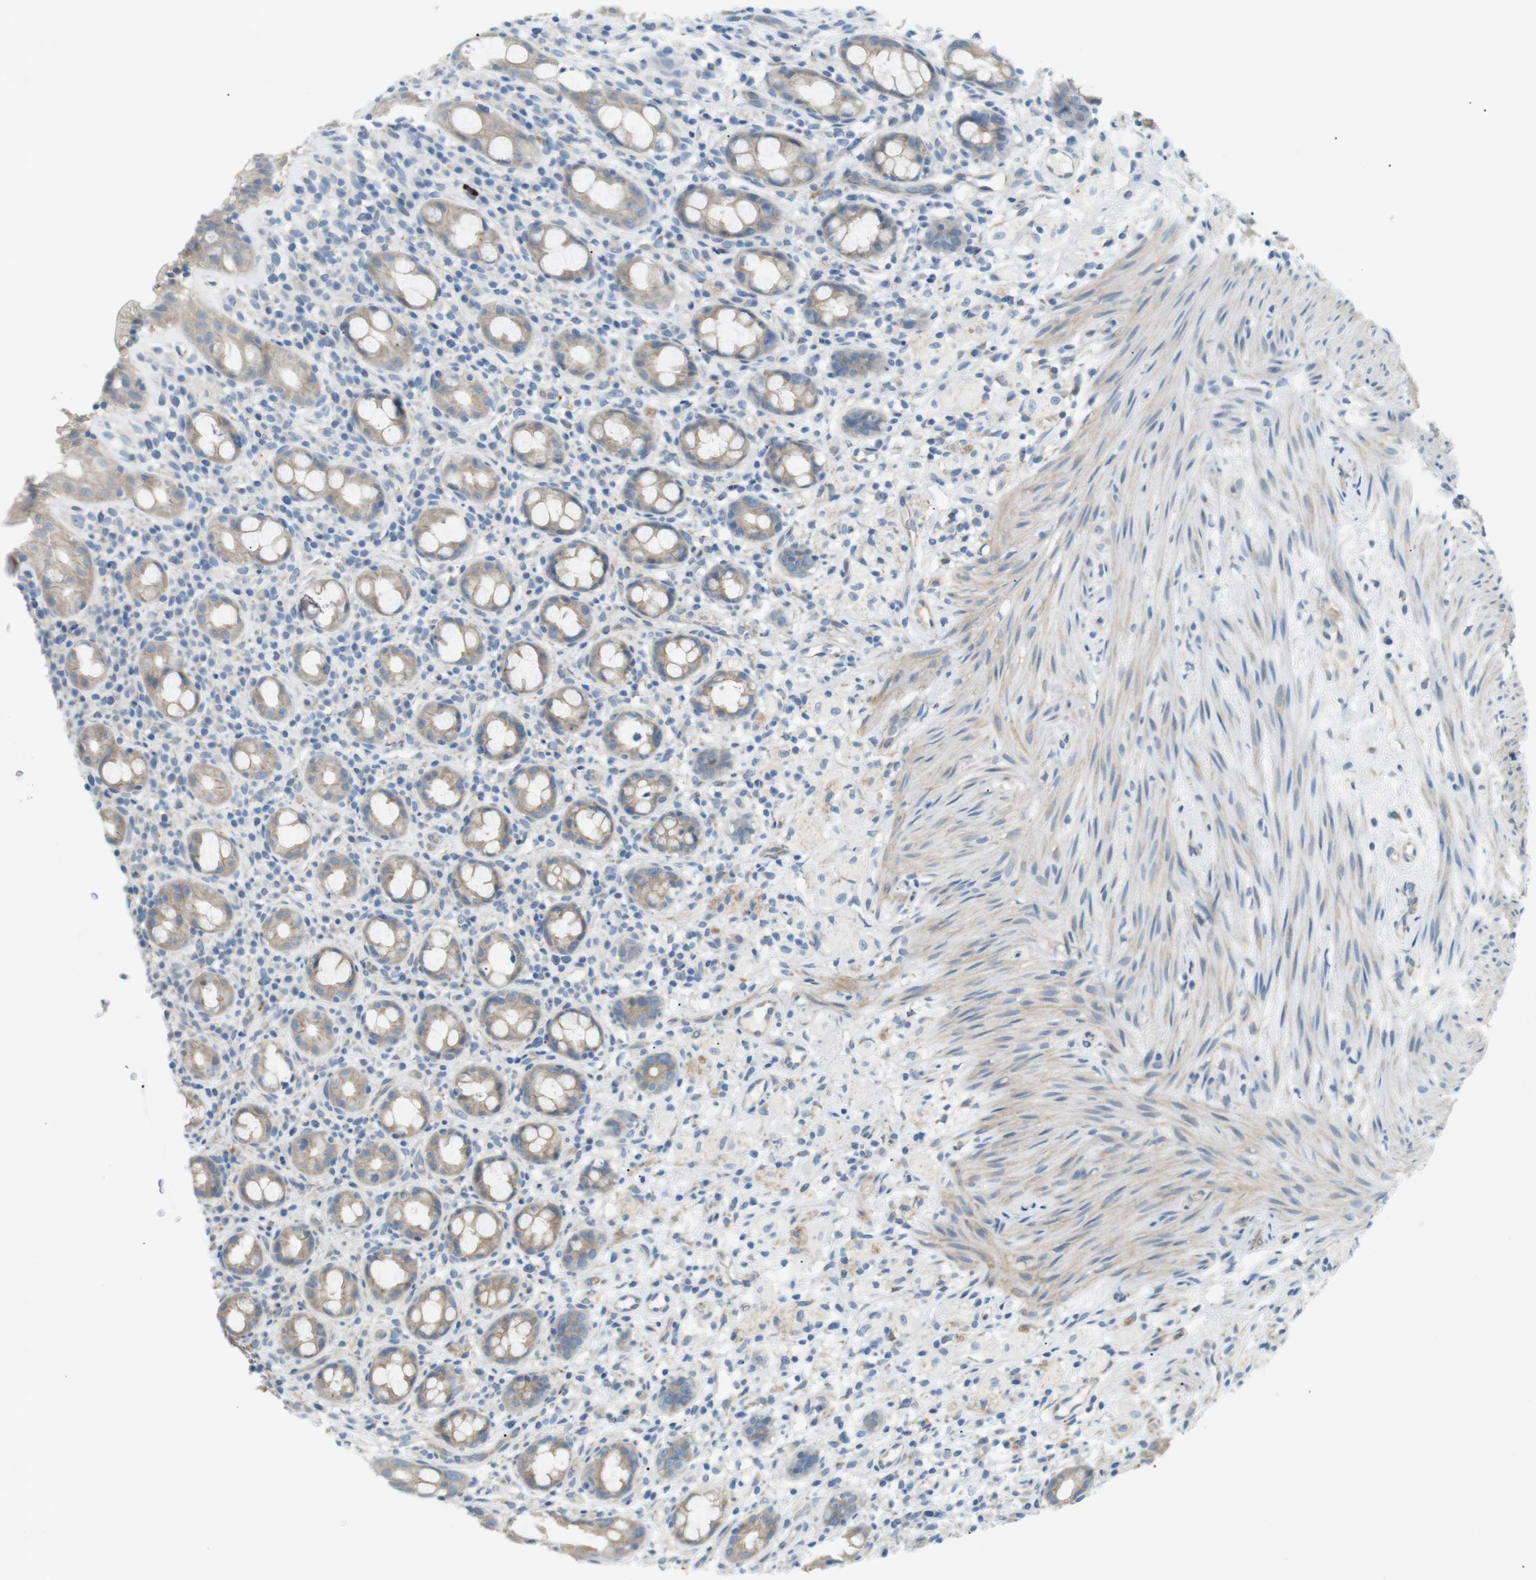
{"staining": {"intensity": "weak", "quantity": ">75%", "location": "cytoplasmic/membranous"}, "tissue": "rectum", "cell_type": "Glandular cells", "image_type": "normal", "snomed": [{"axis": "morphology", "description": "Normal tissue, NOS"}, {"axis": "topography", "description": "Rectum"}], "caption": "Immunohistochemical staining of unremarkable human rectum exhibits low levels of weak cytoplasmic/membranous expression in approximately >75% of glandular cells.", "gene": "MTARC2", "patient": {"sex": "male", "age": 44}}